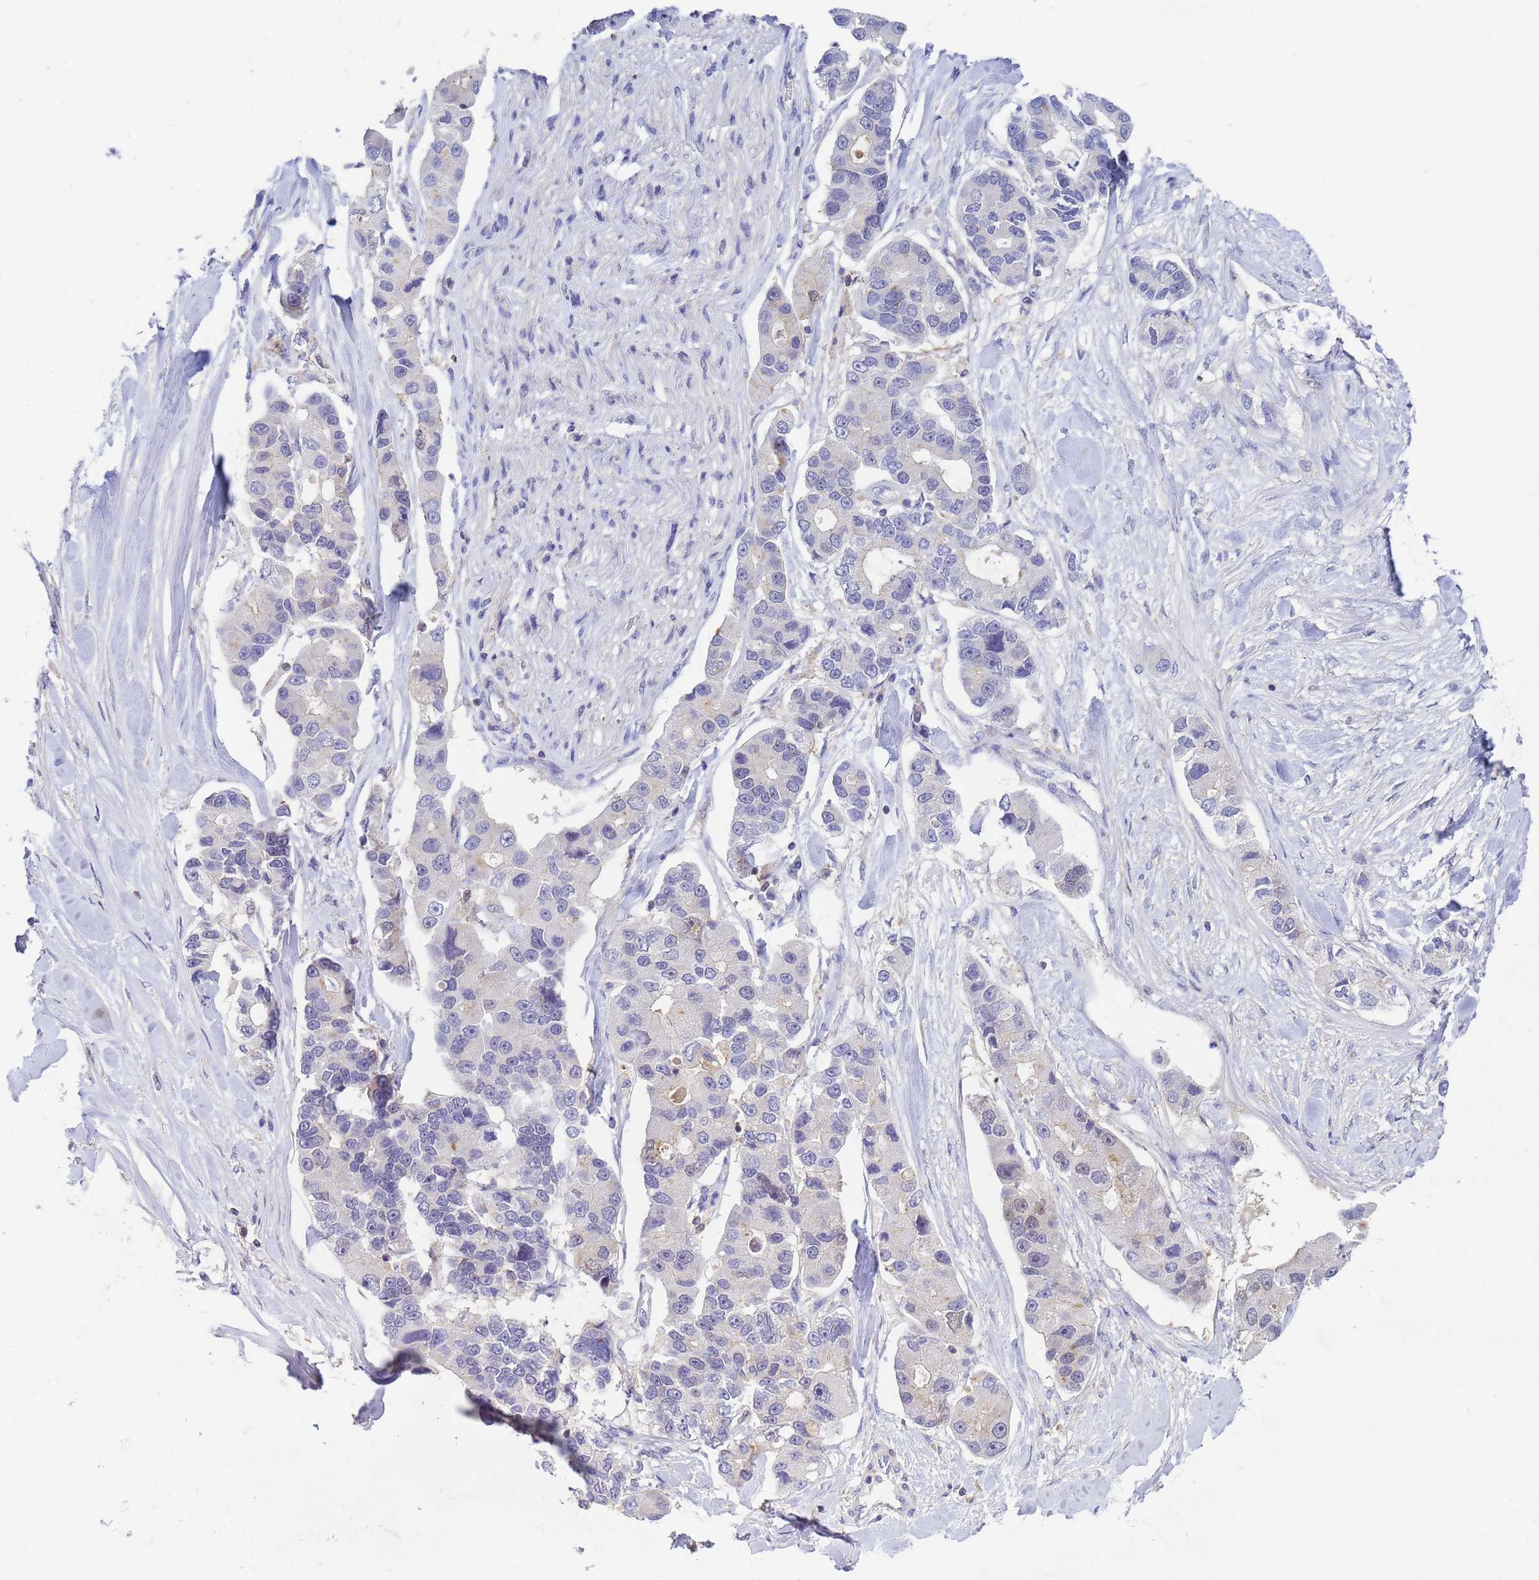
{"staining": {"intensity": "negative", "quantity": "none", "location": "none"}, "tissue": "lung cancer", "cell_type": "Tumor cells", "image_type": "cancer", "snomed": [{"axis": "morphology", "description": "Adenocarcinoma, NOS"}, {"axis": "topography", "description": "Lung"}], "caption": "A micrograph of human adenocarcinoma (lung) is negative for staining in tumor cells. (Stains: DAB (3,3'-diaminobenzidine) immunohistochemistry with hematoxylin counter stain, Microscopy: brightfield microscopy at high magnification).", "gene": "KLHL13", "patient": {"sex": "female", "age": 54}}